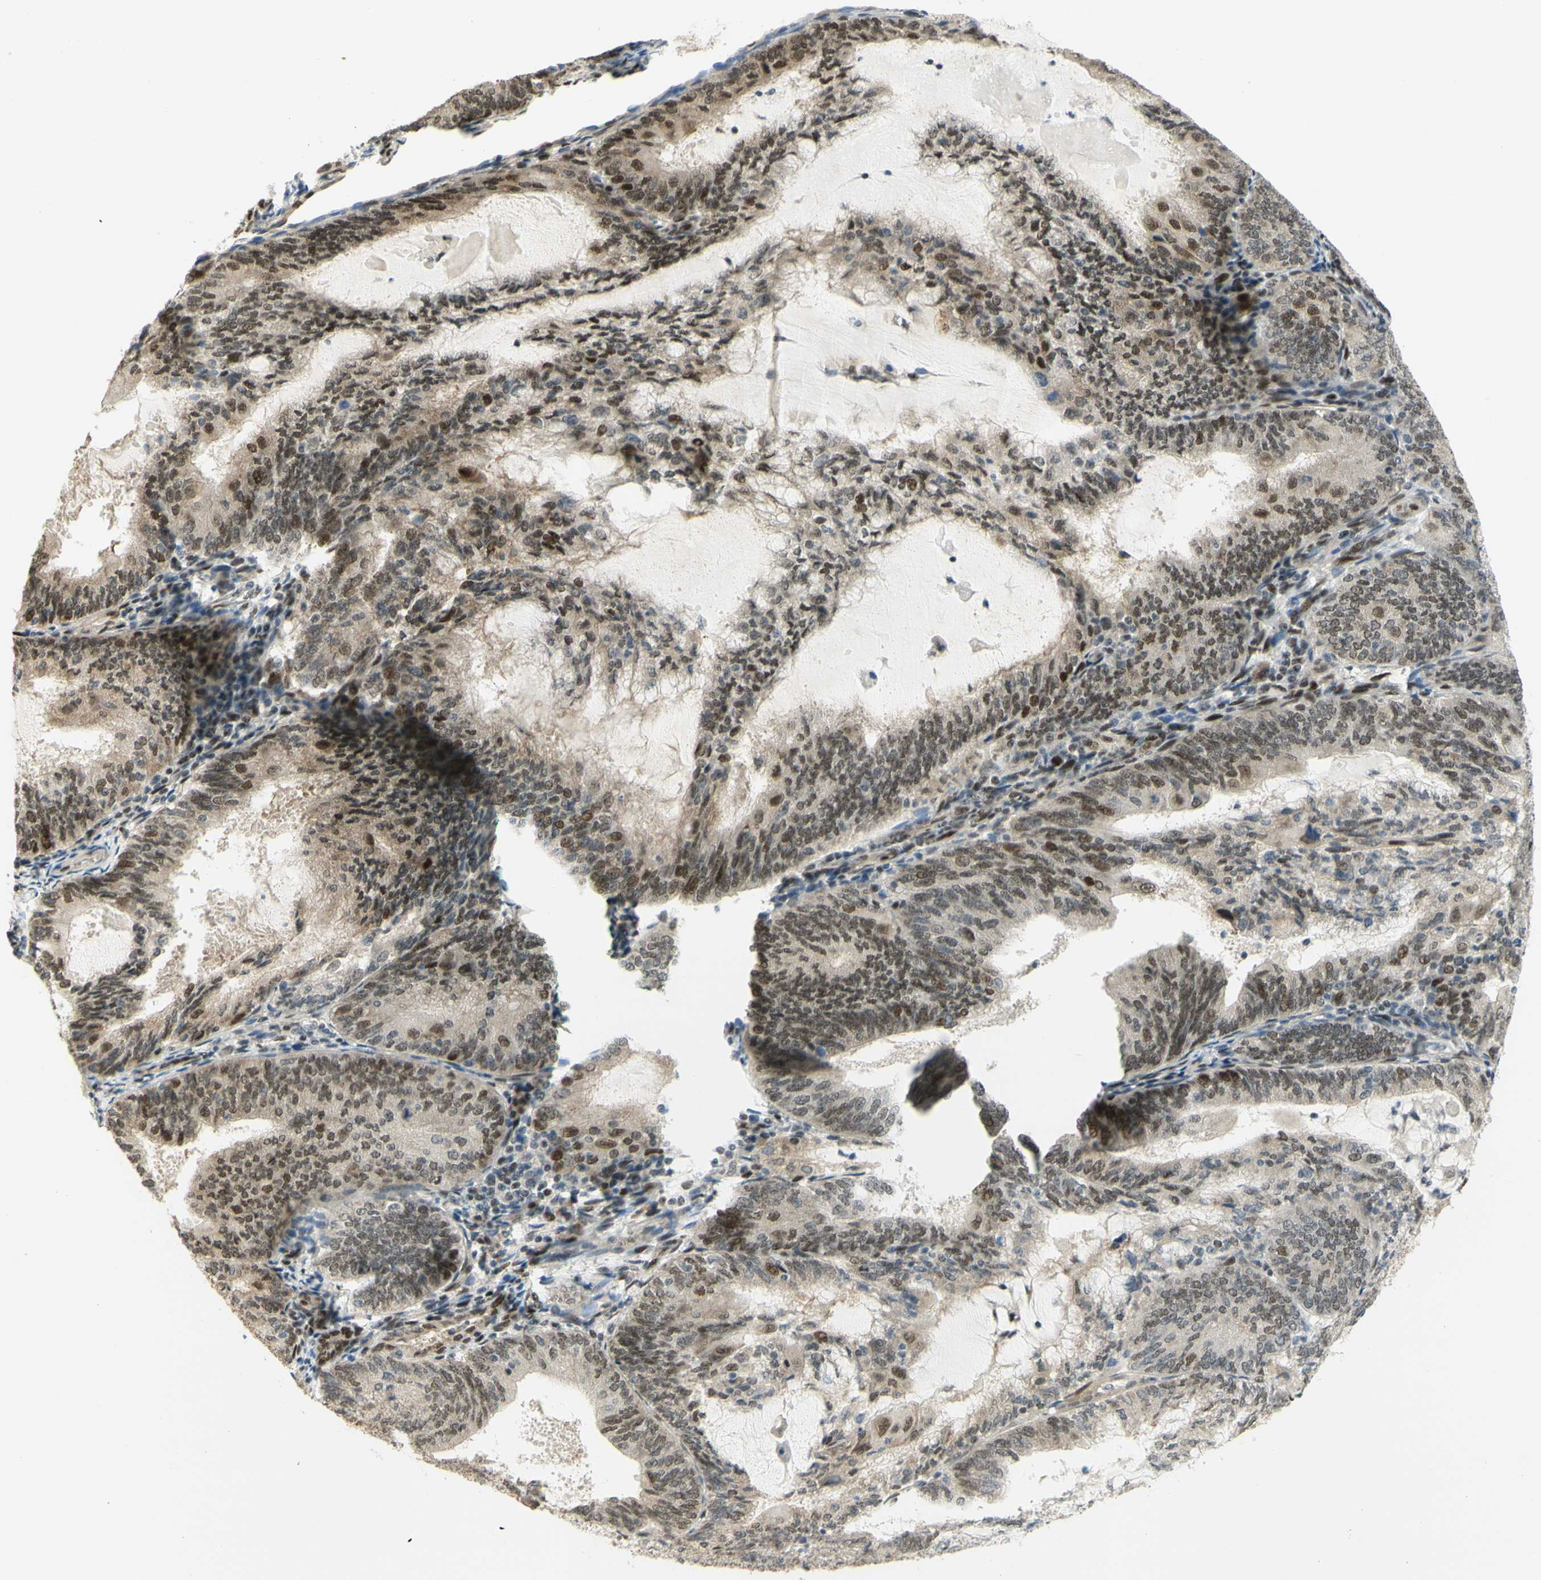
{"staining": {"intensity": "moderate", "quantity": "25%-75%", "location": "nuclear"}, "tissue": "endometrial cancer", "cell_type": "Tumor cells", "image_type": "cancer", "snomed": [{"axis": "morphology", "description": "Adenocarcinoma, NOS"}, {"axis": "topography", "description": "Endometrium"}], "caption": "A micrograph of endometrial cancer (adenocarcinoma) stained for a protein shows moderate nuclear brown staining in tumor cells.", "gene": "DDX1", "patient": {"sex": "female", "age": 81}}